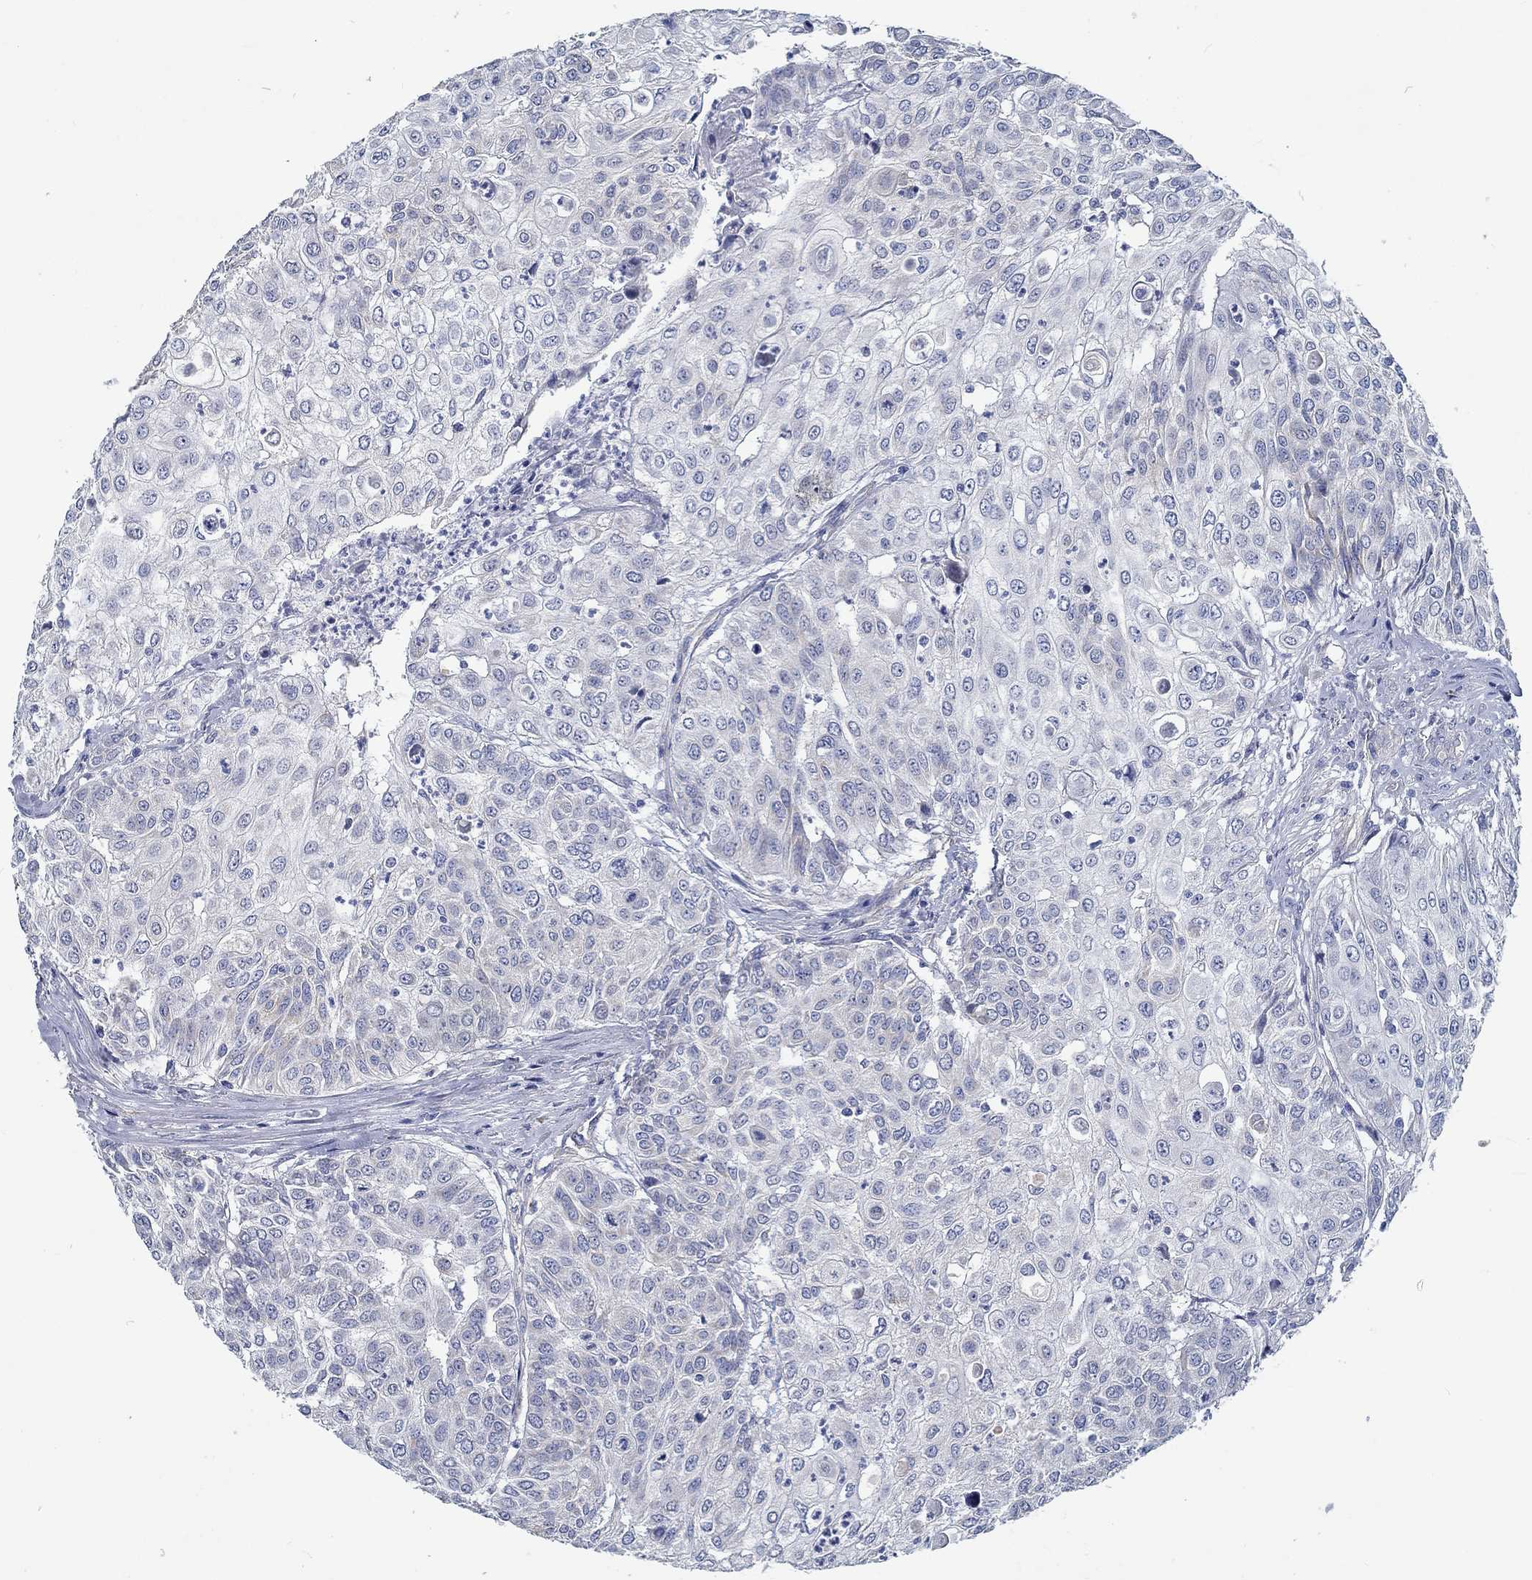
{"staining": {"intensity": "negative", "quantity": "none", "location": "none"}, "tissue": "urothelial cancer", "cell_type": "Tumor cells", "image_type": "cancer", "snomed": [{"axis": "morphology", "description": "Urothelial carcinoma, High grade"}, {"axis": "topography", "description": "Urinary bladder"}], "caption": "This is an IHC histopathology image of human urothelial carcinoma (high-grade). There is no staining in tumor cells.", "gene": "MYBPC1", "patient": {"sex": "female", "age": 79}}